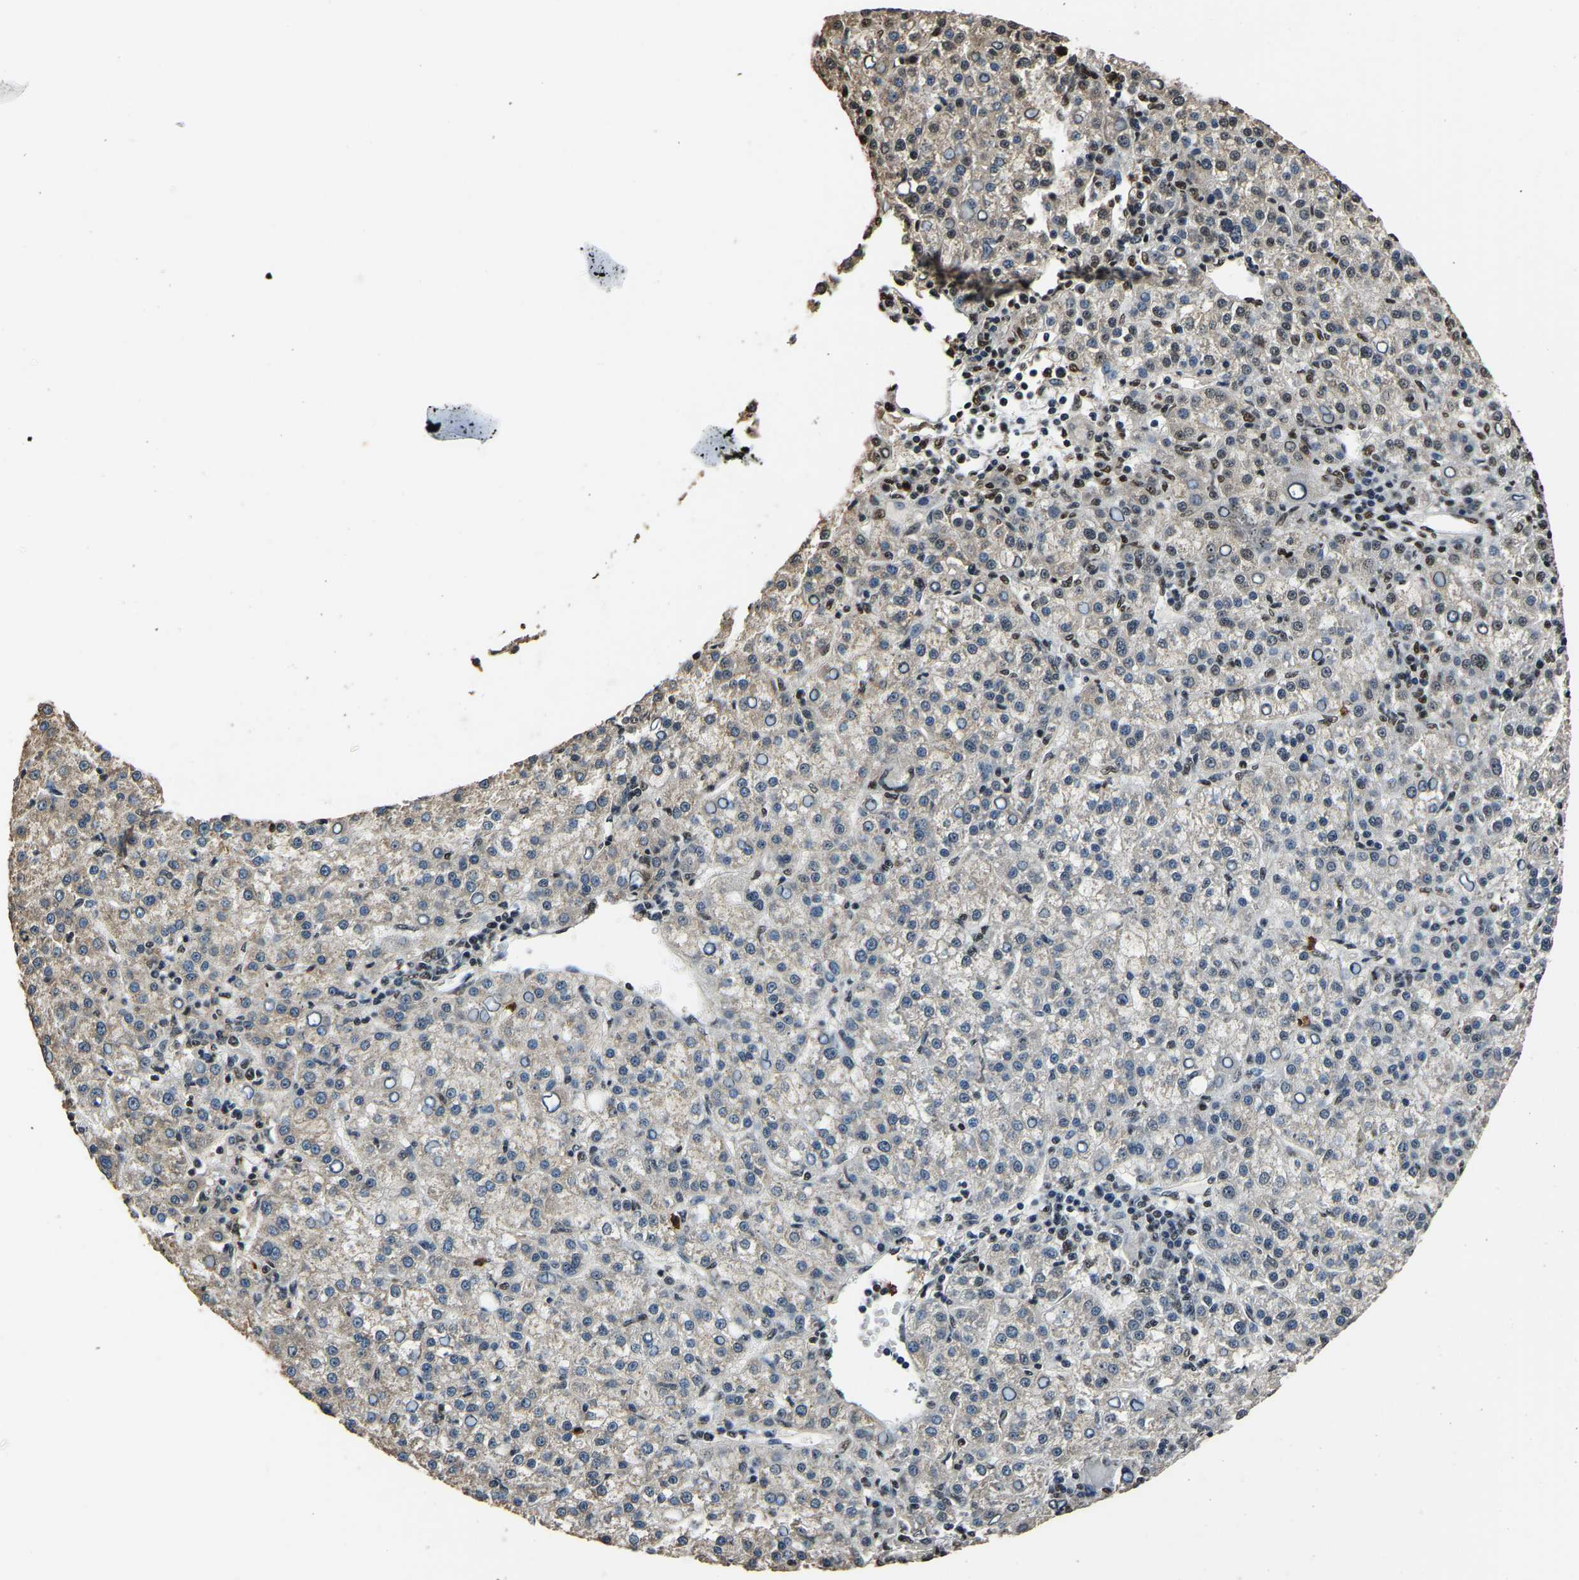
{"staining": {"intensity": "negative", "quantity": "none", "location": "none"}, "tissue": "liver cancer", "cell_type": "Tumor cells", "image_type": "cancer", "snomed": [{"axis": "morphology", "description": "Carcinoma, Hepatocellular, NOS"}, {"axis": "topography", "description": "Liver"}], "caption": "A photomicrograph of human liver hepatocellular carcinoma is negative for staining in tumor cells.", "gene": "SAFB", "patient": {"sex": "female", "age": 58}}